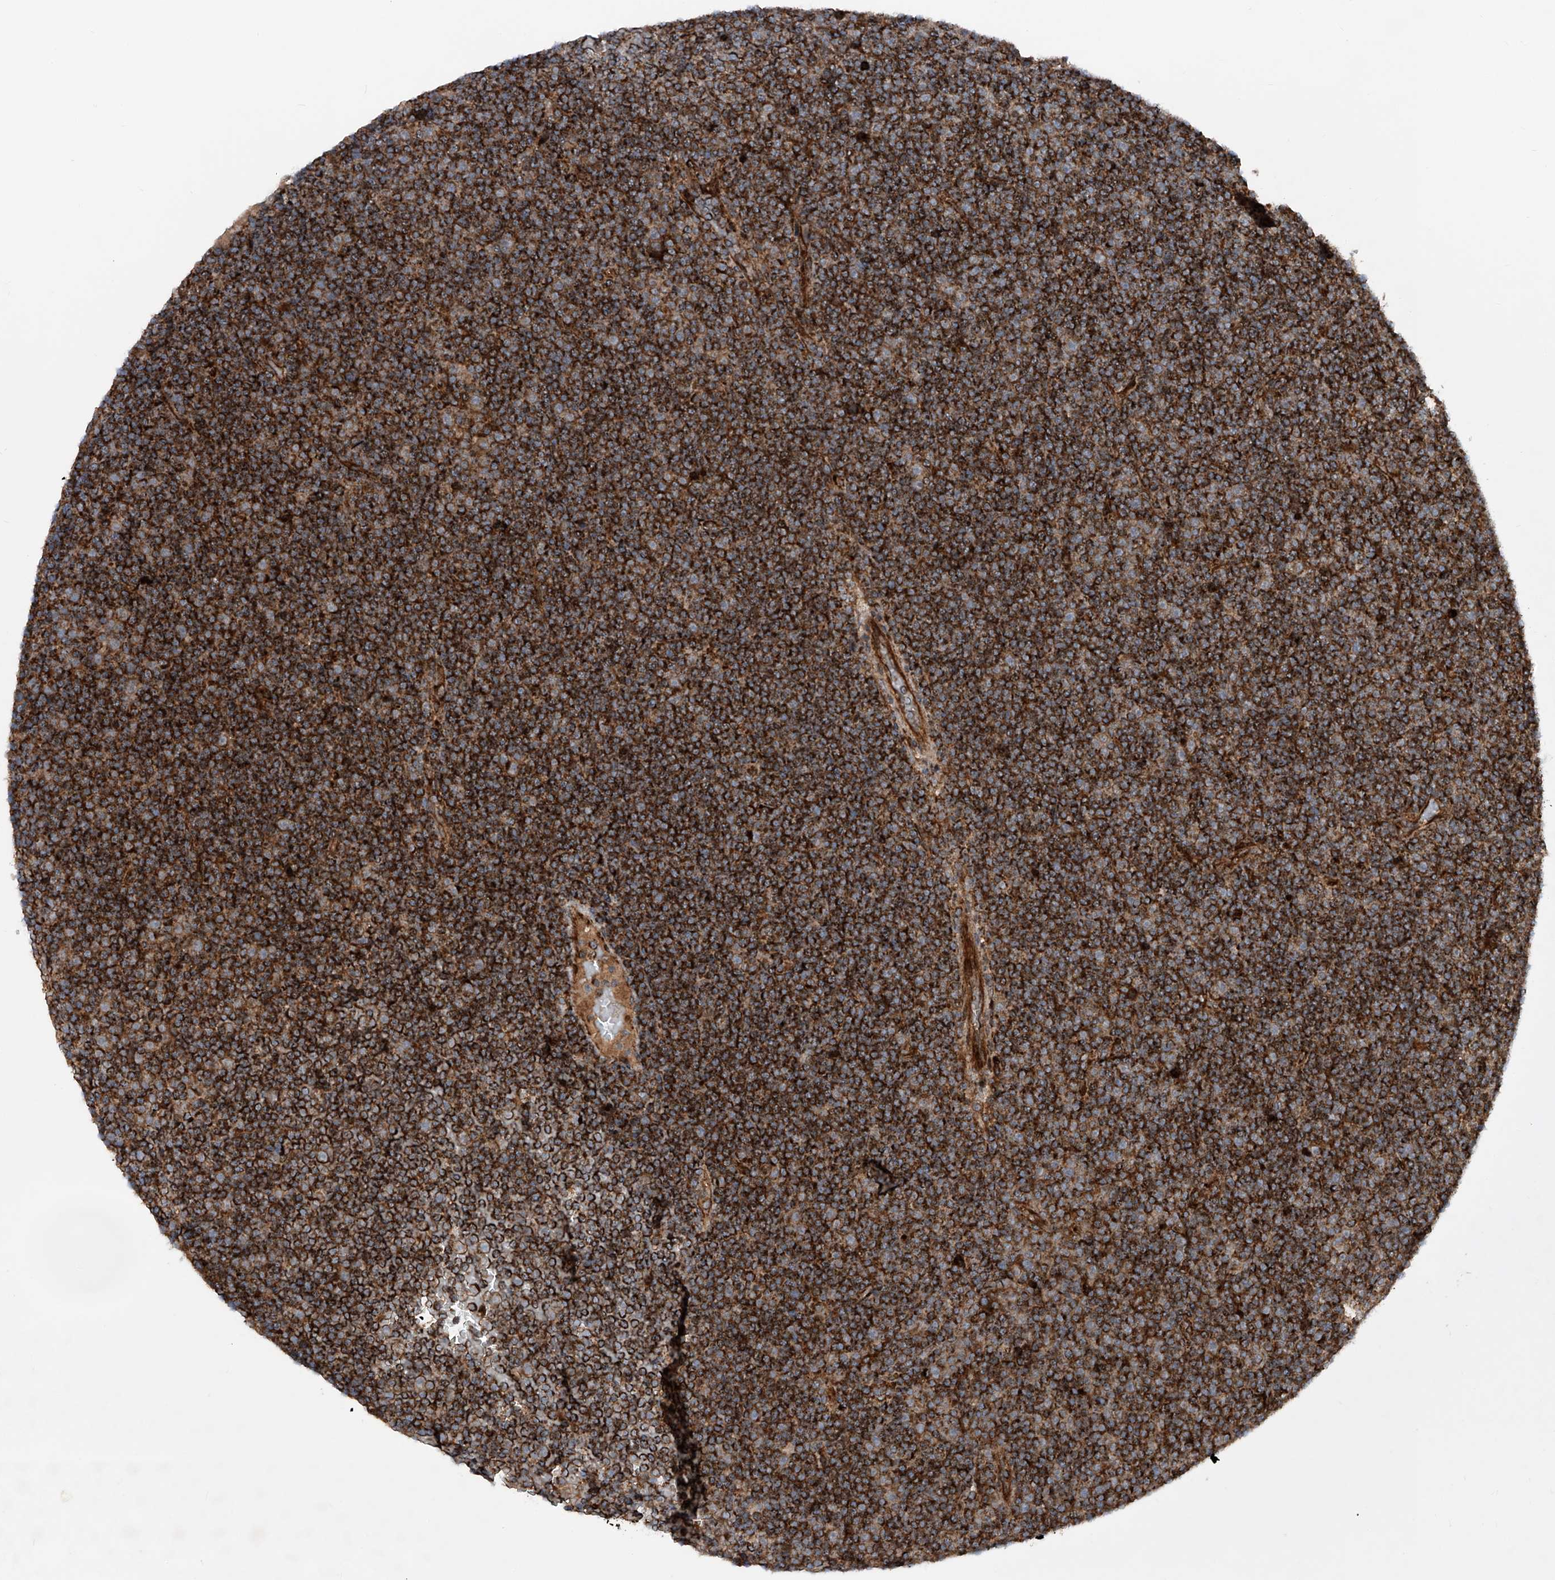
{"staining": {"intensity": "strong", "quantity": ">75%", "location": "cytoplasmic/membranous"}, "tissue": "lymphoma", "cell_type": "Tumor cells", "image_type": "cancer", "snomed": [{"axis": "morphology", "description": "Malignant lymphoma, non-Hodgkin's type, Low grade"}, {"axis": "topography", "description": "Lymph node"}], "caption": "High-power microscopy captured an IHC image of malignant lymphoma, non-Hodgkin's type (low-grade), revealing strong cytoplasmic/membranous positivity in about >75% of tumor cells.", "gene": "DAD1", "patient": {"sex": "female", "age": 67}}